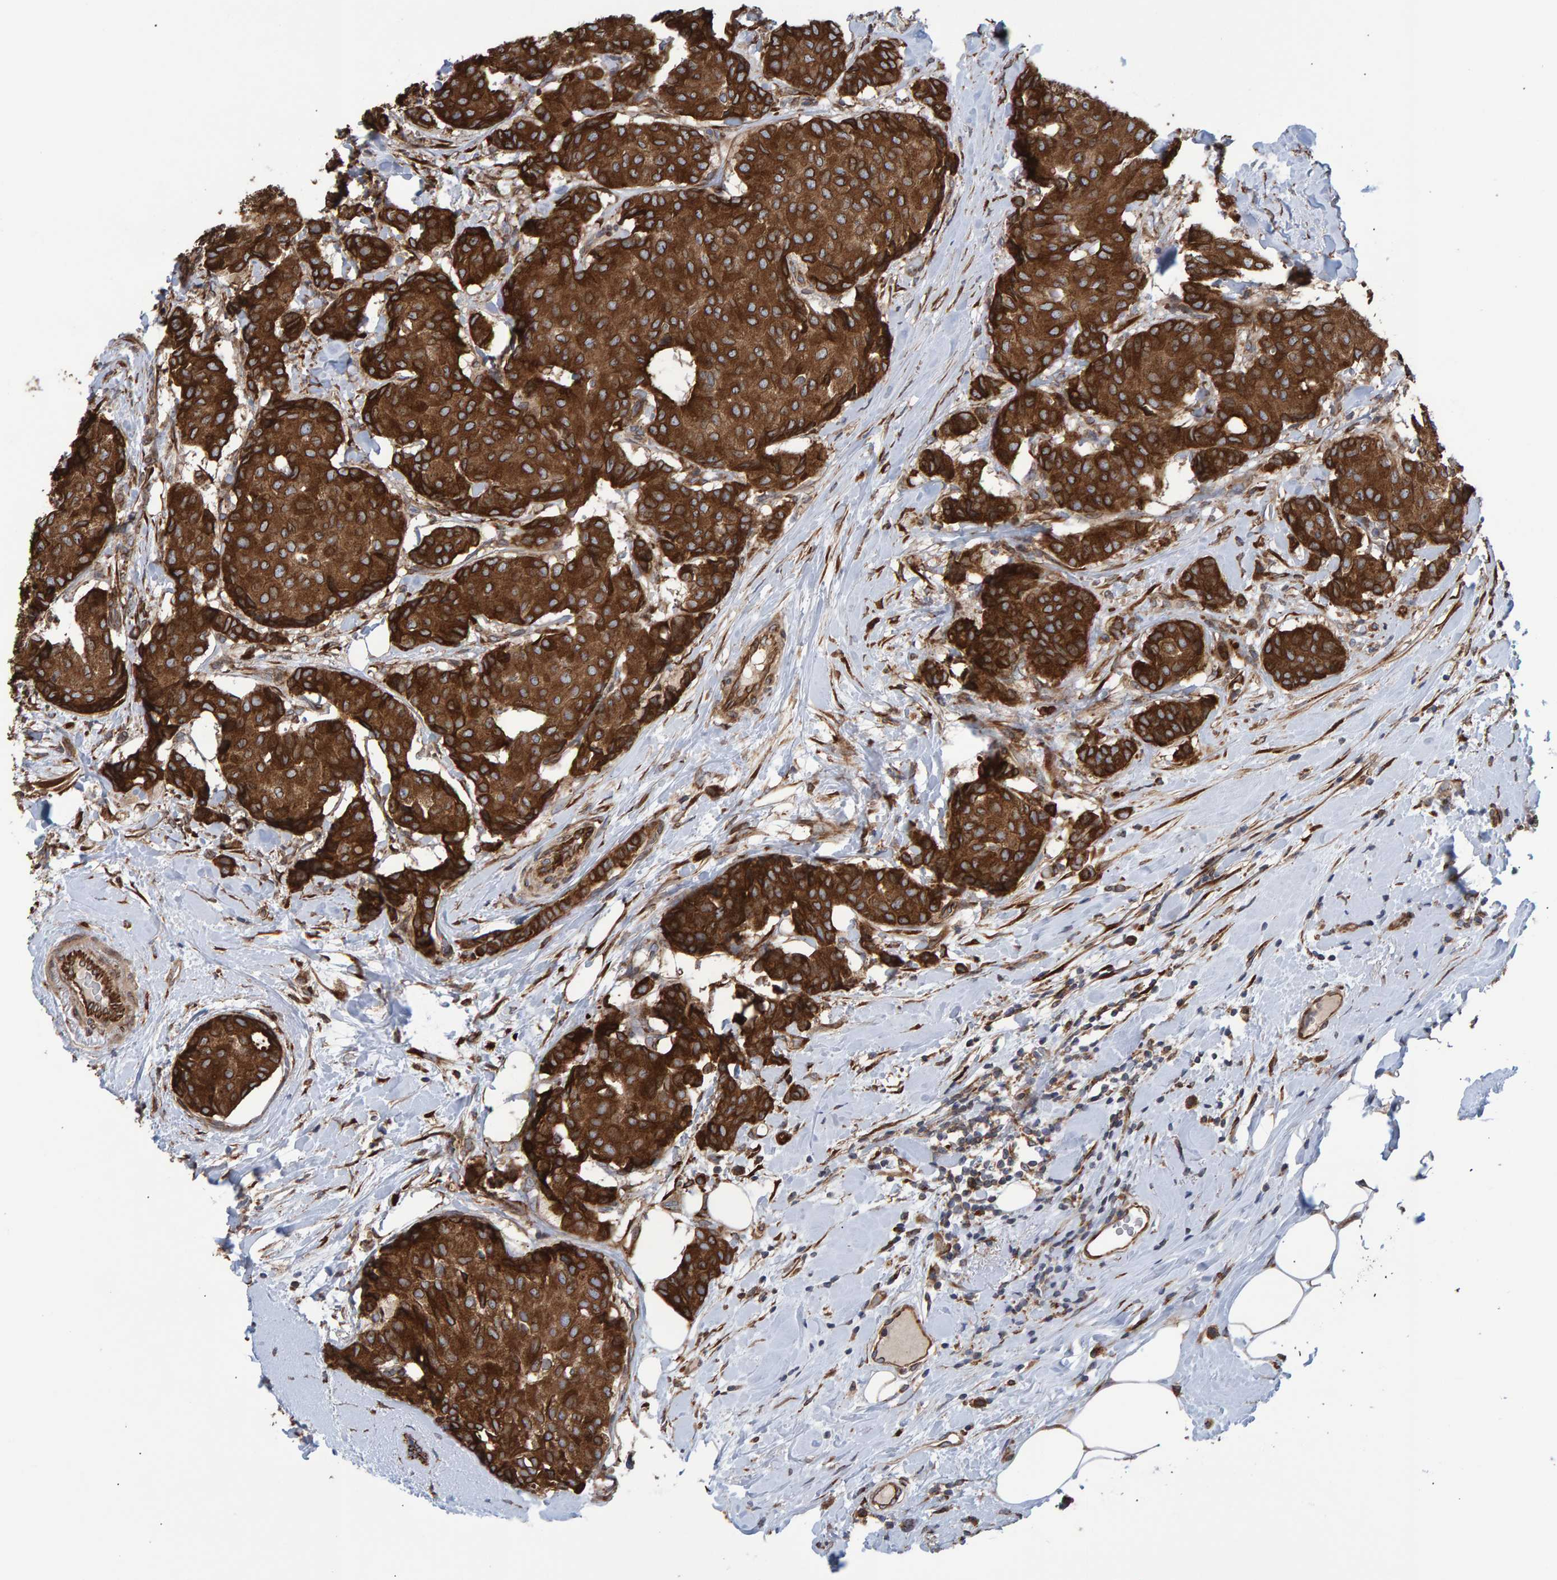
{"staining": {"intensity": "strong", "quantity": ">75%", "location": "cytoplasmic/membranous"}, "tissue": "breast cancer", "cell_type": "Tumor cells", "image_type": "cancer", "snomed": [{"axis": "morphology", "description": "Duct carcinoma"}, {"axis": "topography", "description": "Breast"}], "caption": "A brown stain labels strong cytoplasmic/membranous staining of a protein in human breast invasive ductal carcinoma tumor cells.", "gene": "FAM117A", "patient": {"sex": "female", "age": 75}}